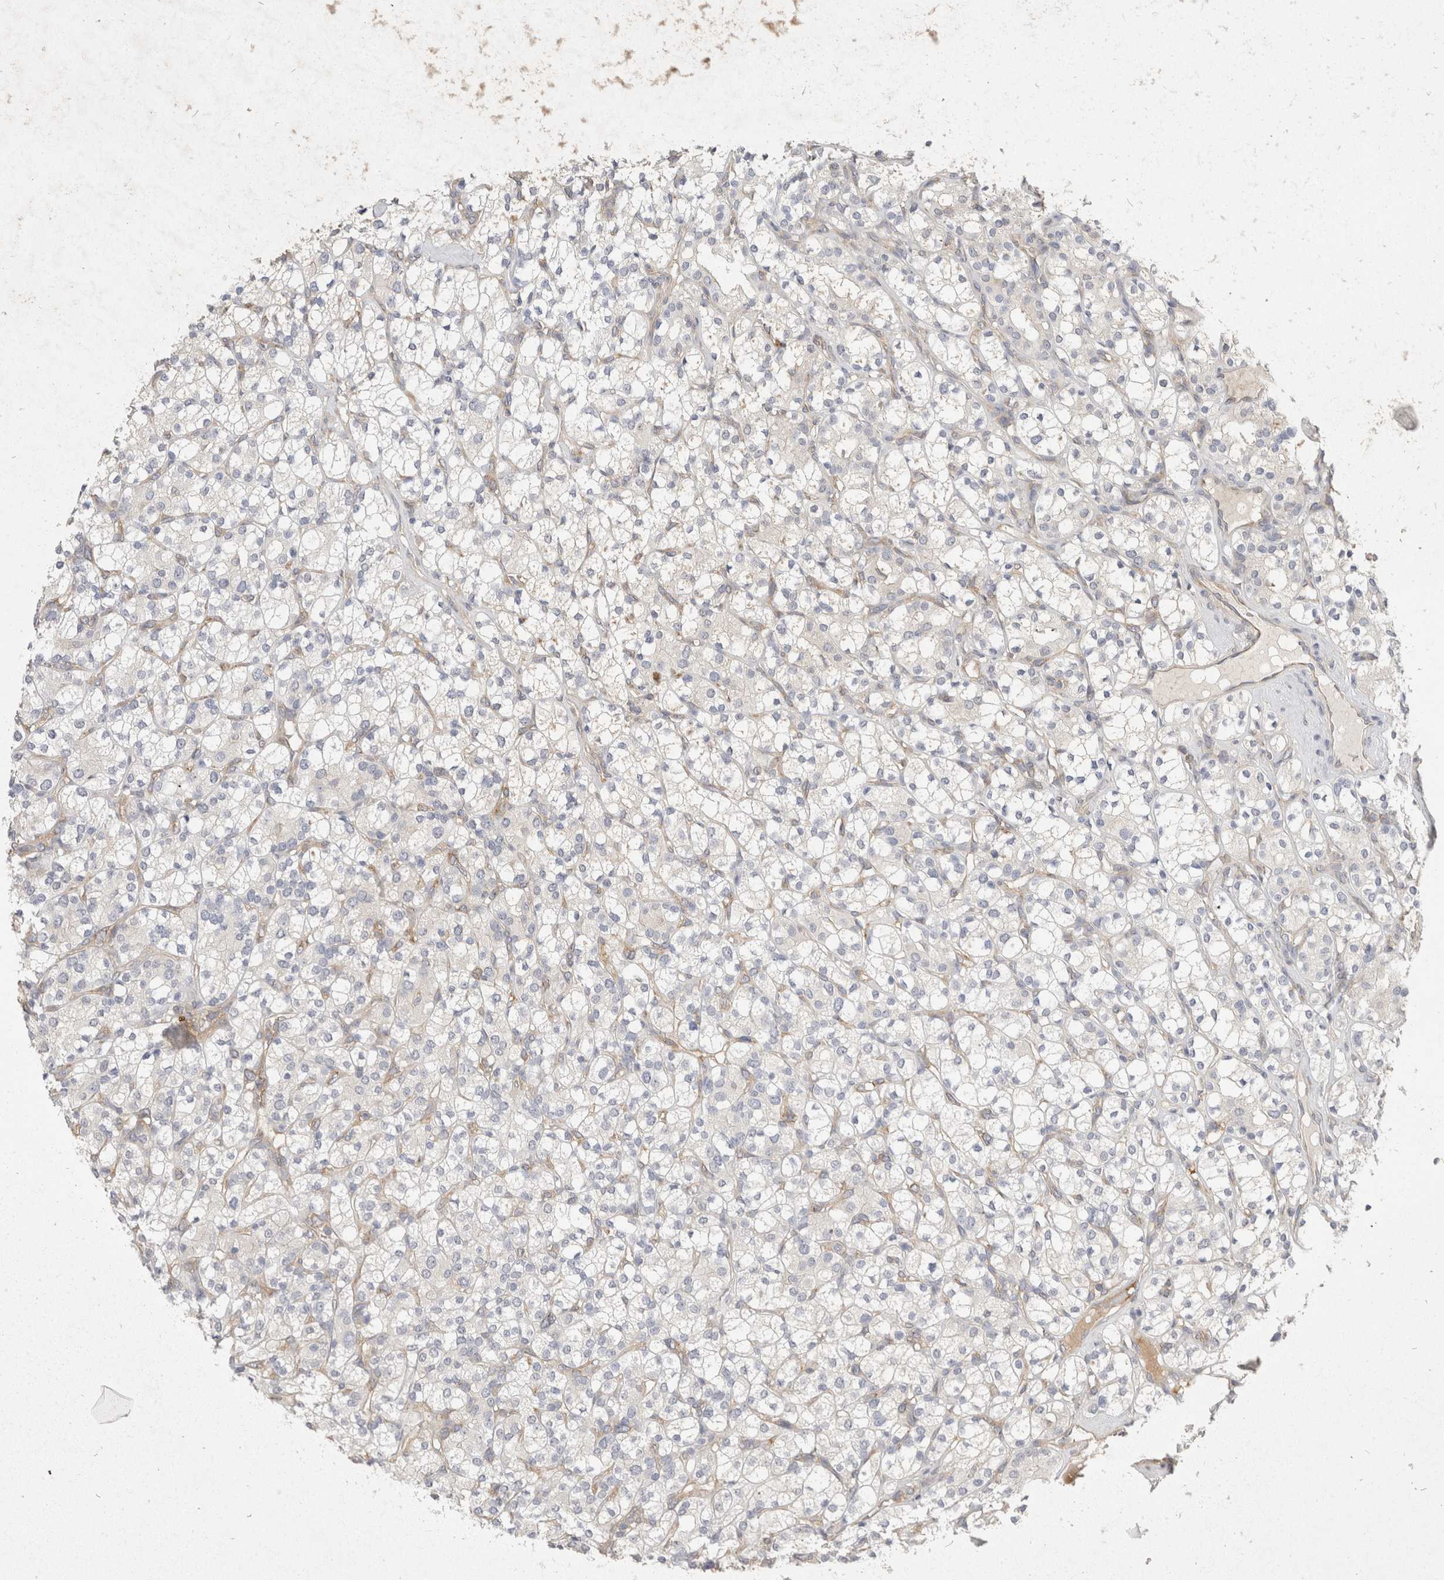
{"staining": {"intensity": "negative", "quantity": "none", "location": "none"}, "tissue": "renal cancer", "cell_type": "Tumor cells", "image_type": "cancer", "snomed": [{"axis": "morphology", "description": "Adenocarcinoma, NOS"}, {"axis": "topography", "description": "Kidney"}], "caption": "Immunohistochemical staining of renal adenocarcinoma shows no significant staining in tumor cells.", "gene": "EIF4G3", "patient": {"sex": "male", "age": 77}}